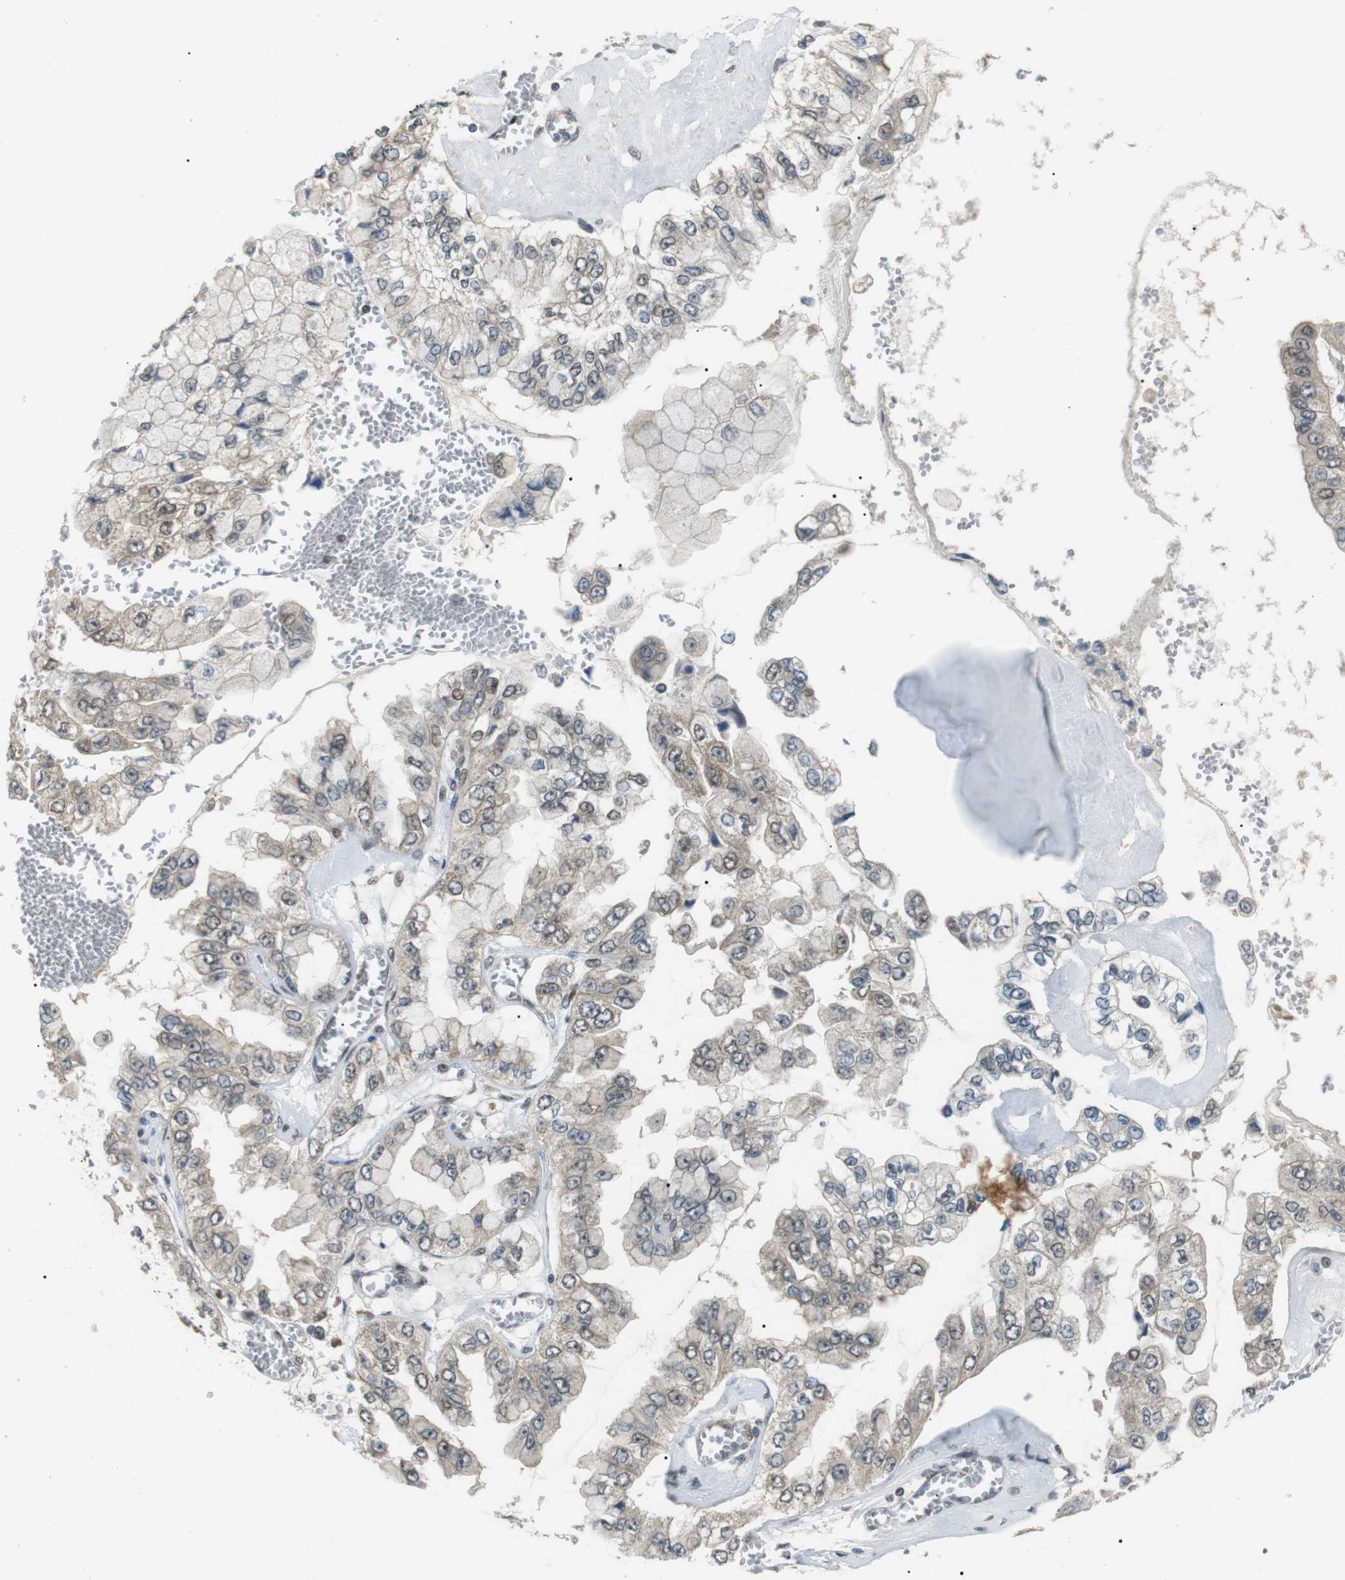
{"staining": {"intensity": "negative", "quantity": "none", "location": "none"}, "tissue": "liver cancer", "cell_type": "Tumor cells", "image_type": "cancer", "snomed": [{"axis": "morphology", "description": "Cholangiocarcinoma"}, {"axis": "topography", "description": "Liver"}], "caption": "Photomicrograph shows no protein positivity in tumor cells of liver cancer (cholangiocarcinoma) tissue.", "gene": "ORAI3", "patient": {"sex": "female", "age": 79}}